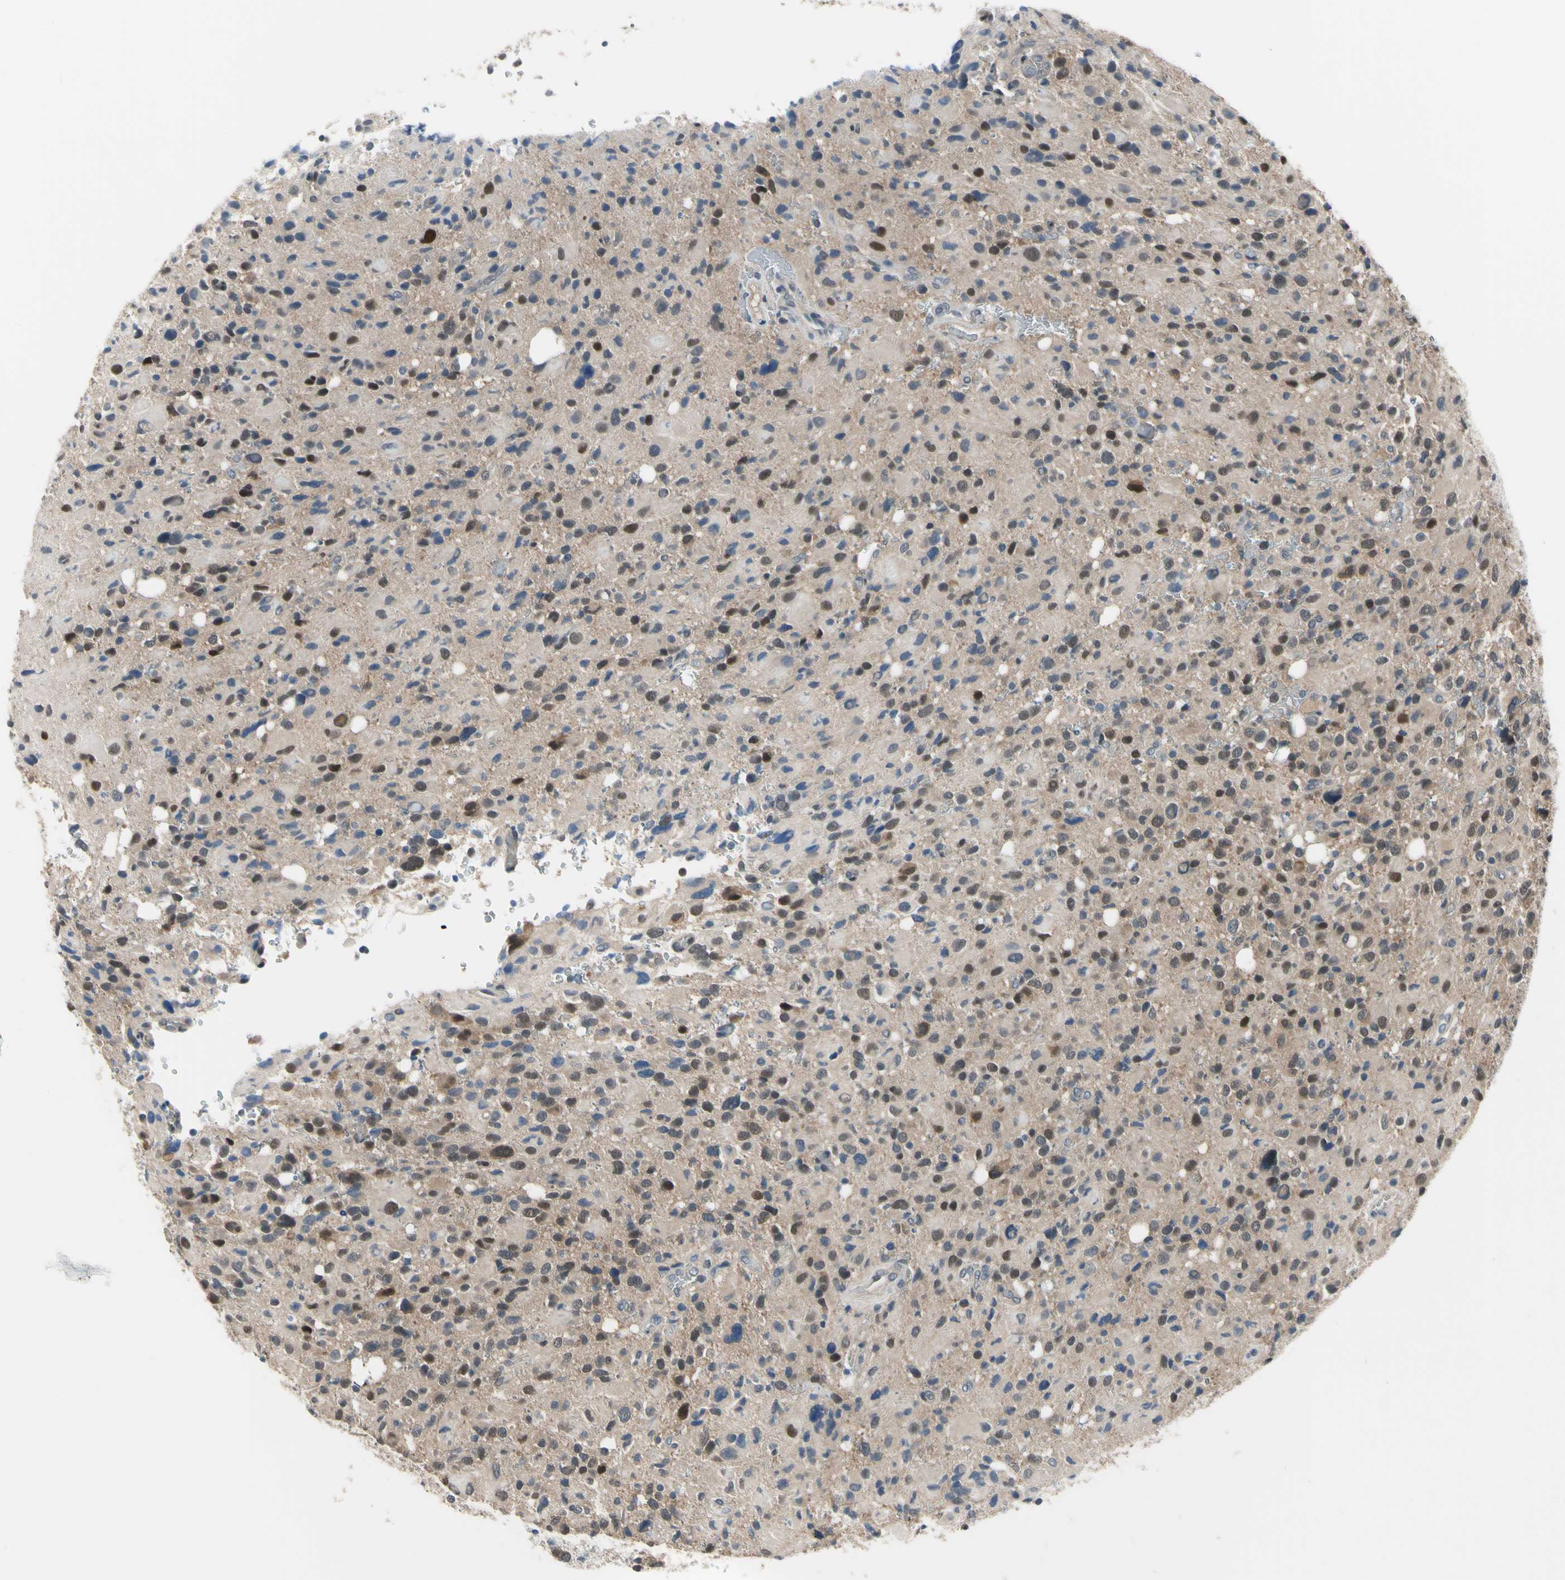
{"staining": {"intensity": "moderate", "quantity": "25%-75%", "location": "nuclear"}, "tissue": "glioma", "cell_type": "Tumor cells", "image_type": "cancer", "snomed": [{"axis": "morphology", "description": "Glioma, malignant, High grade"}, {"axis": "topography", "description": "Brain"}], "caption": "A high-resolution photomicrograph shows immunohistochemistry (IHC) staining of glioma, which exhibits moderate nuclear expression in about 25%-75% of tumor cells. The protein of interest is shown in brown color, while the nuclei are stained blue.", "gene": "HSPA4", "patient": {"sex": "male", "age": 48}}